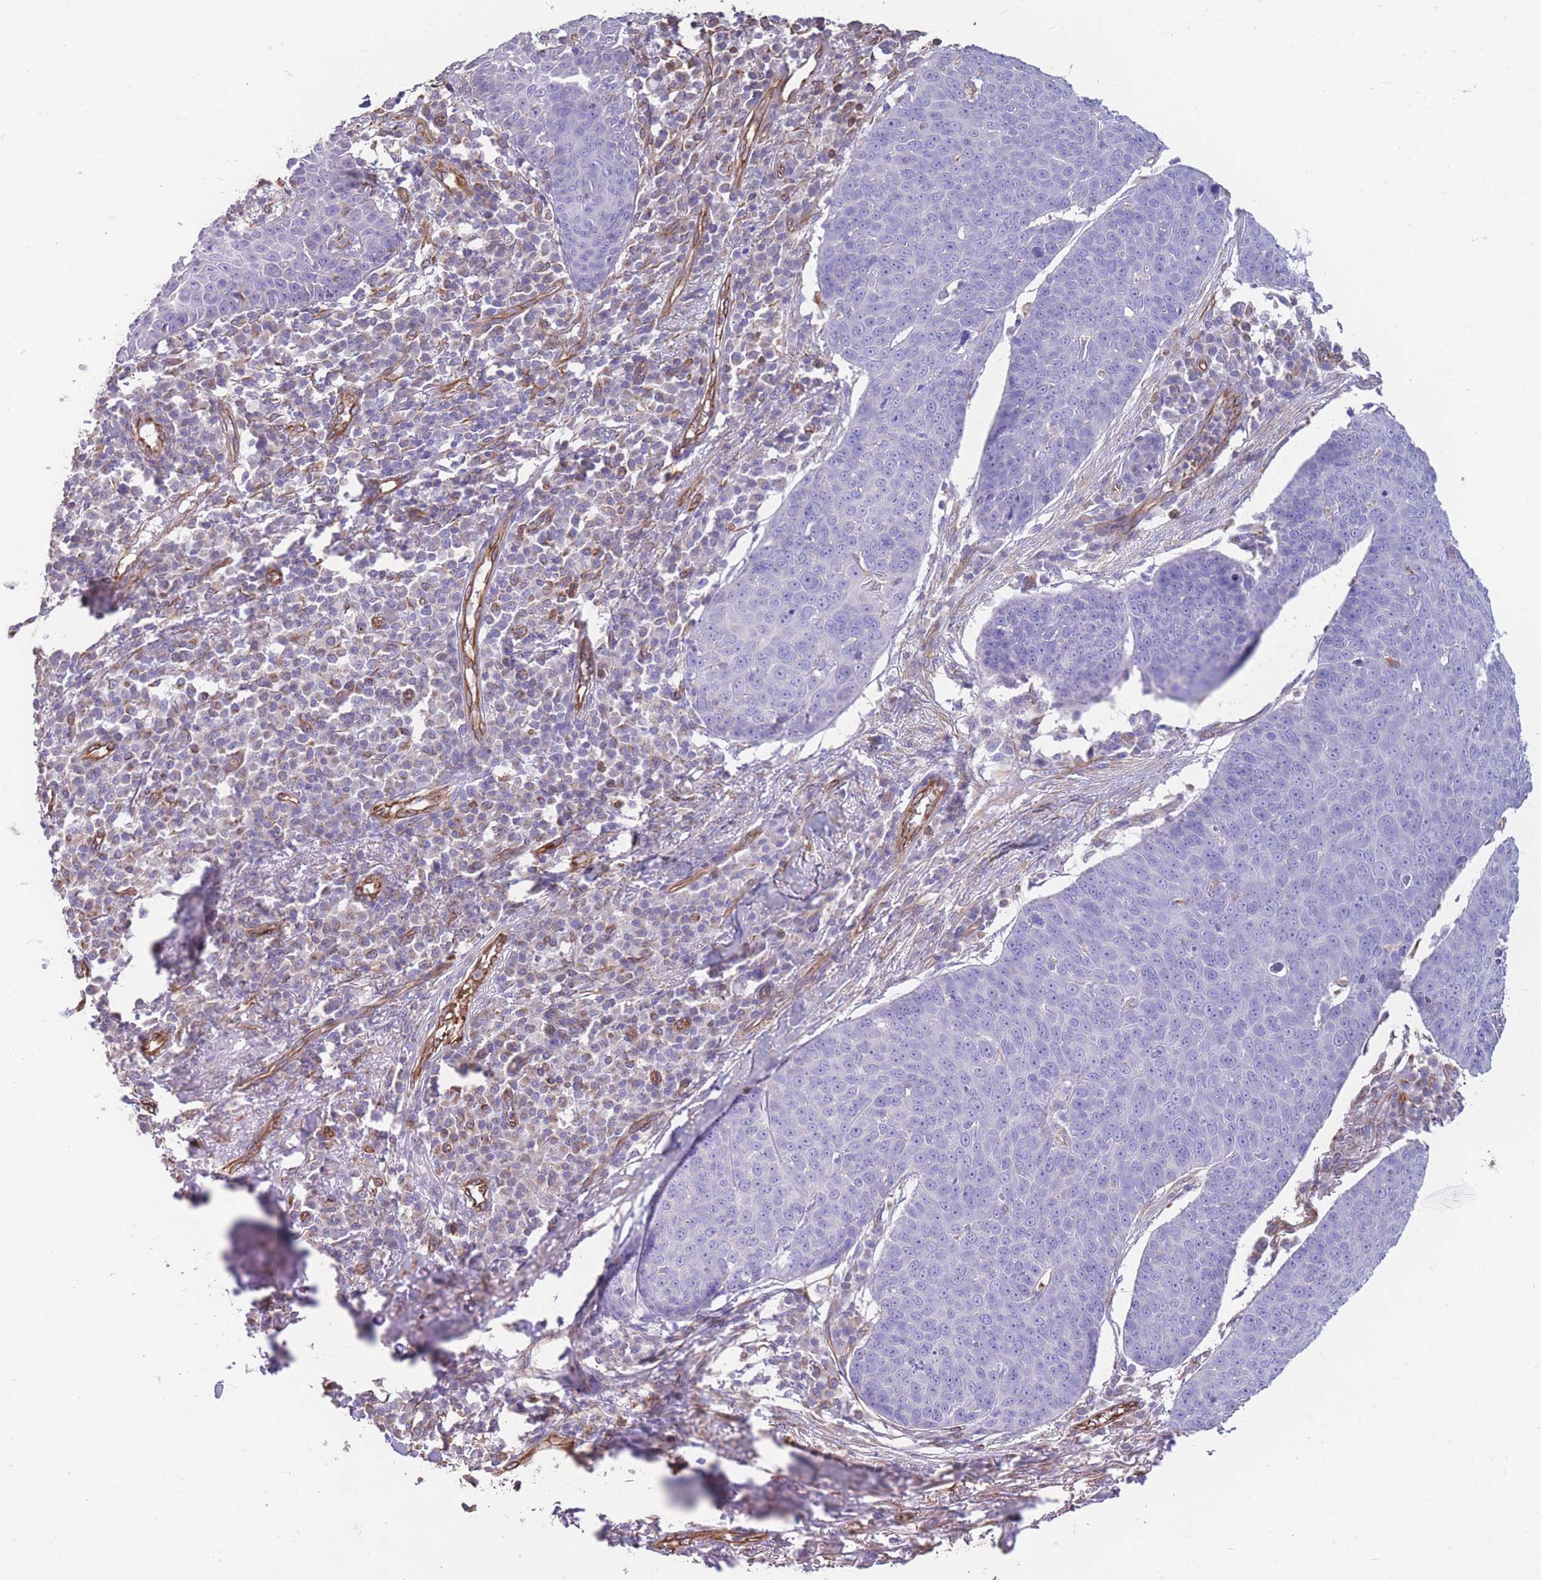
{"staining": {"intensity": "negative", "quantity": "none", "location": "none"}, "tissue": "skin cancer", "cell_type": "Tumor cells", "image_type": "cancer", "snomed": [{"axis": "morphology", "description": "Squamous cell carcinoma, NOS"}, {"axis": "topography", "description": "Skin"}], "caption": "The immunohistochemistry photomicrograph has no significant staining in tumor cells of skin squamous cell carcinoma tissue. (DAB immunohistochemistry (IHC) visualized using brightfield microscopy, high magnification).", "gene": "ANKRD53", "patient": {"sex": "male", "age": 71}}